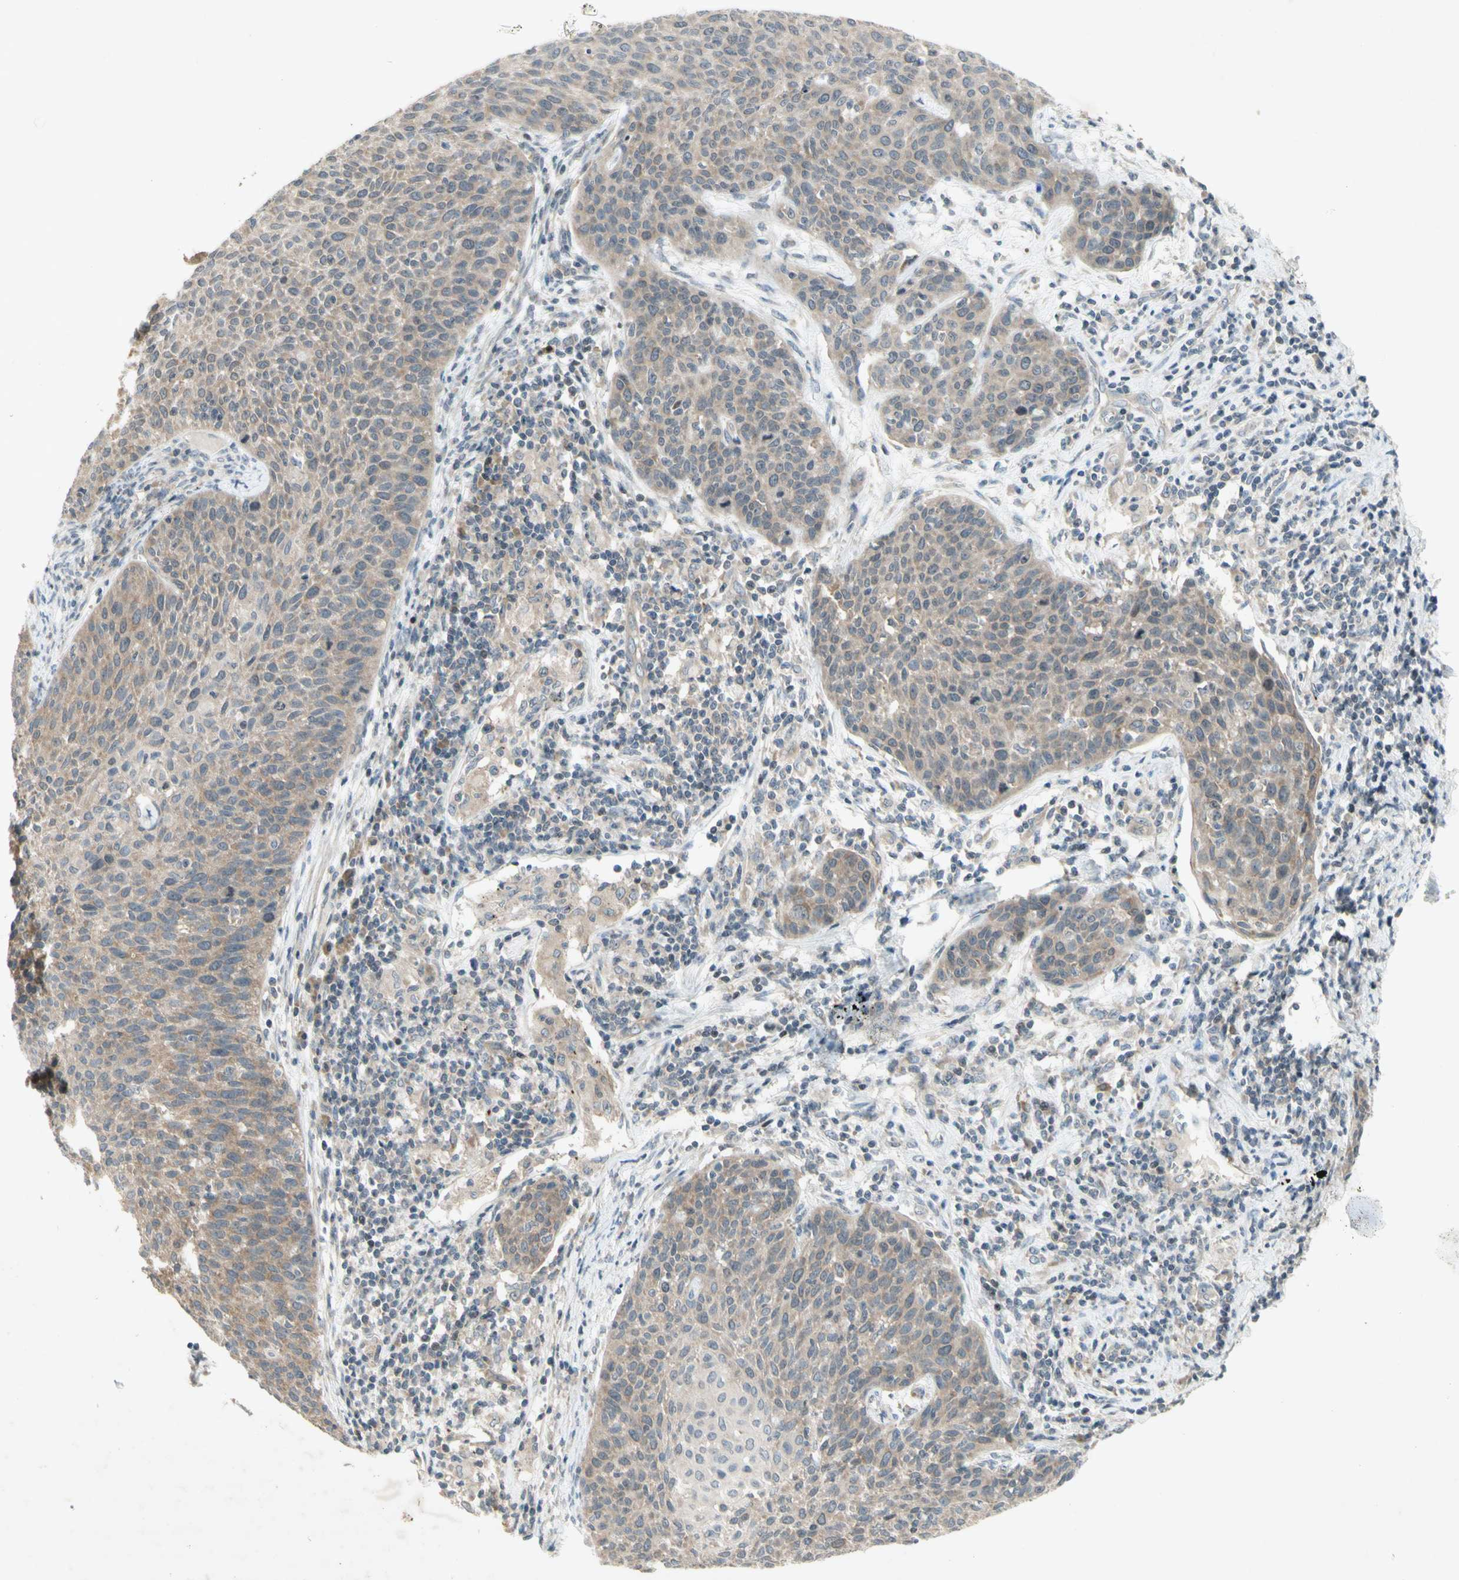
{"staining": {"intensity": "weak", "quantity": ">75%", "location": "cytoplasmic/membranous"}, "tissue": "cervical cancer", "cell_type": "Tumor cells", "image_type": "cancer", "snomed": [{"axis": "morphology", "description": "Squamous cell carcinoma, NOS"}, {"axis": "topography", "description": "Cervix"}], "caption": "IHC (DAB (3,3'-diaminobenzidine)) staining of human squamous cell carcinoma (cervical) exhibits weak cytoplasmic/membranous protein staining in approximately >75% of tumor cells.", "gene": "ETF1", "patient": {"sex": "female", "age": 38}}